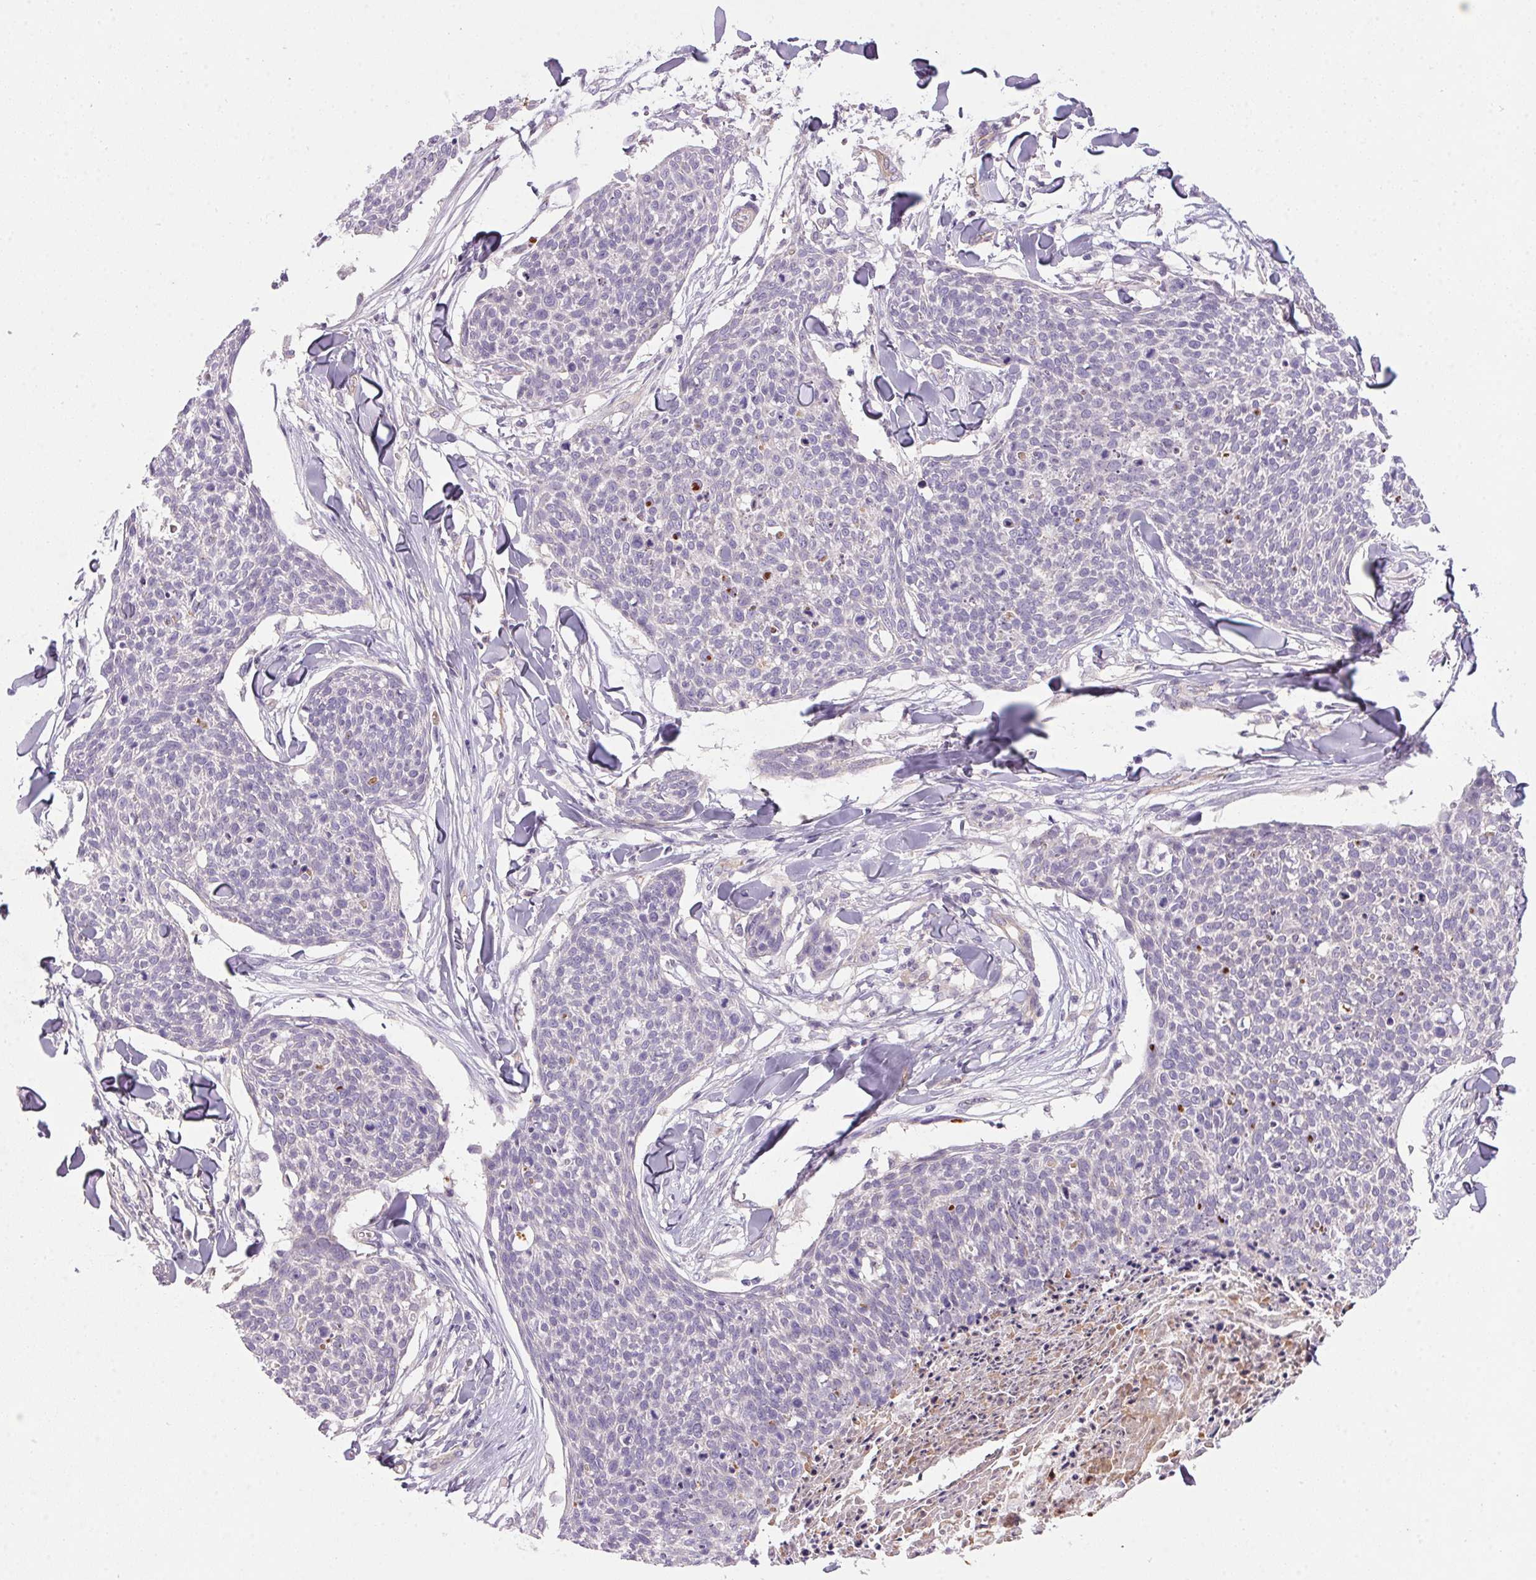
{"staining": {"intensity": "negative", "quantity": "none", "location": "none"}, "tissue": "skin cancer", "cell_type": "Tumor cells", "image_type": "cancer", "snomed": [{"axis": "morphology", "description": "Squamous cell carcinoma, NOS"}, {"axis": "topography", "description": "Skin"}, {"axis": "topography", "description": "Vulva"}], "caption": "Immunohistochemistry (IHC) of human skin squamous cell carcinoma reveals no expression in tumor cells.", "gene": "APOC4", "patient": {"sex": "female", "age": 75}}